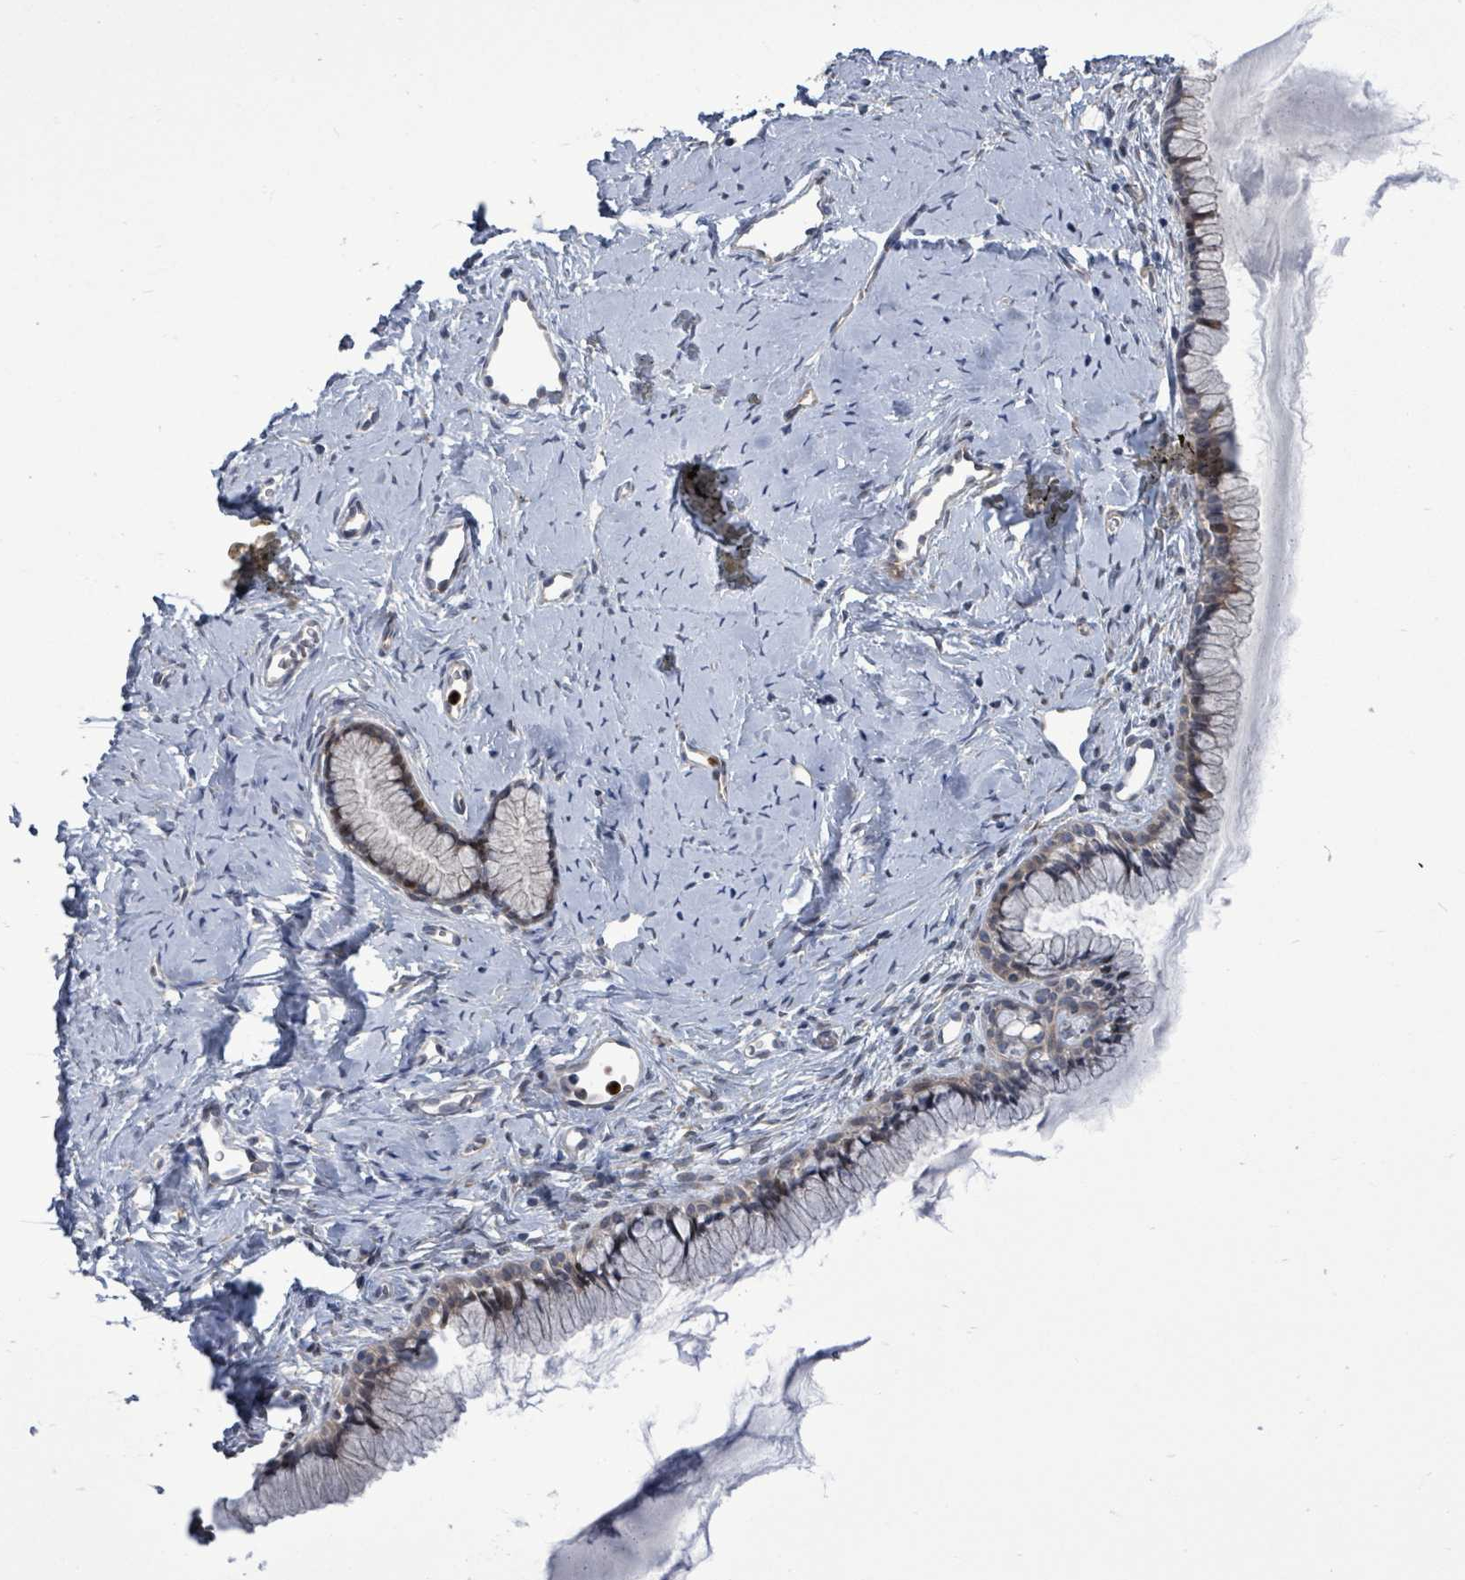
{"staining": {"intensity": "weak", "quantity": "<25%", "location": "cytoplasmic/membranous,nuclear"}, "tissue": "cervix", "cell_type": "Glandular cells", "image_type": "normal", "snomed": [{"axis": "morphology", "description": "Normal tissue, NOS"}, {"axis": "topography", "description": "Cervix"}], "caption": "Glandular cells show no significant positivity in normal cervix. The staining is performed using DAB brown chromogen with nuclei counter-stained in using hematoxylin.", "gene": "SAR1A", "patient": {"sex": "female", "age": 40}}